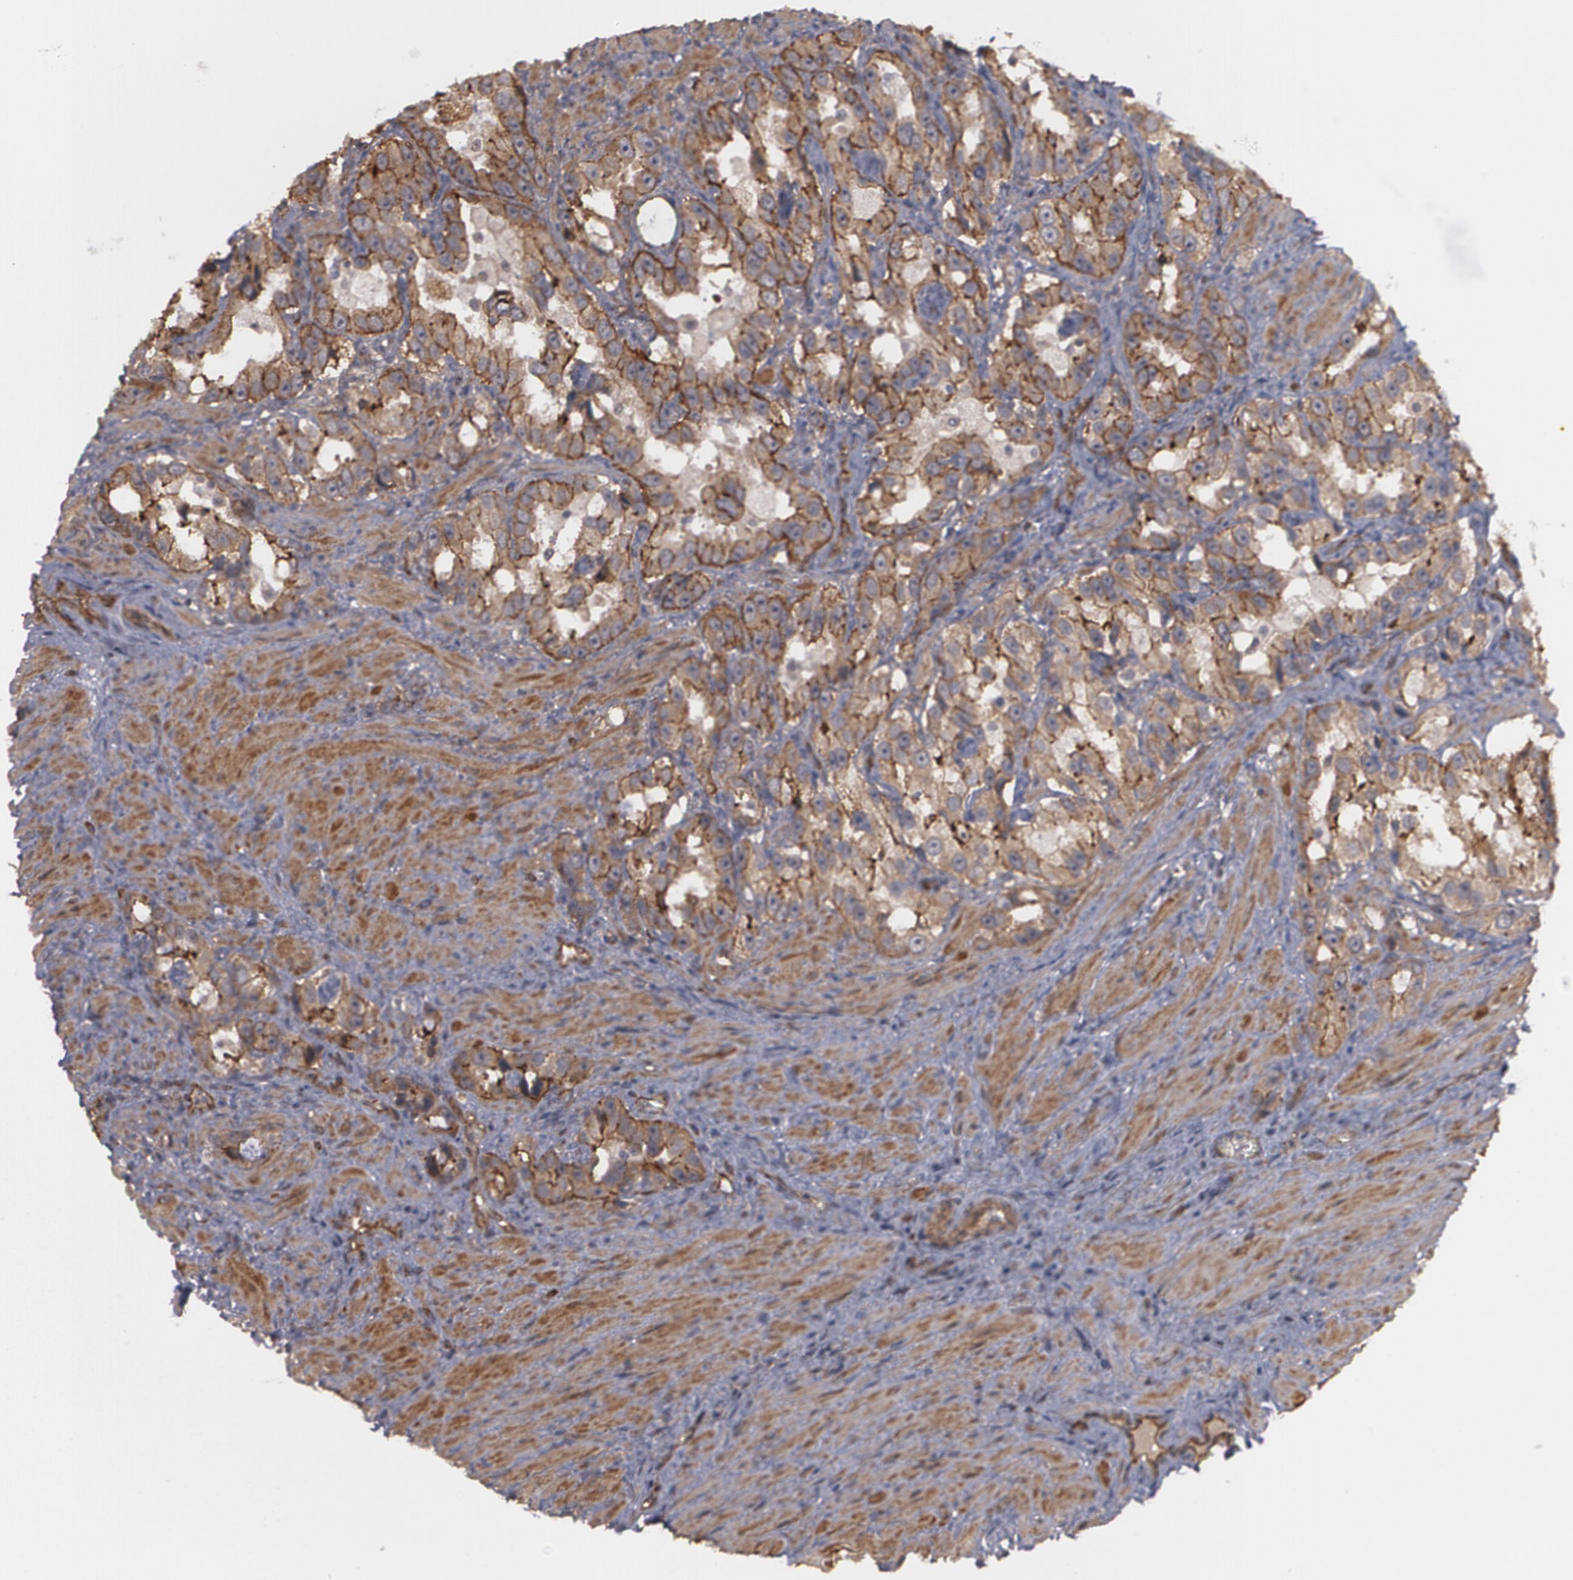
{"staining": {"intensity": "moderate", "quantity": ">75%", "location": "cytoplasmic/membranous"}, "tissue": "prostate cancer", "cell_type": "Tumor cells", "image_type": "cancer", "snomed": [{"axis": "morphology", "description": "Adenocarcinoma, High grade"}, {"axis": "topography", "description": "Prostate"}], "caption": "Brown immunohistochemical staining in human prostate adenocarcinoma (high-grade) demonstrates moderate cytoplasmic/membranous staining in about >75% of tumor cells.", "gene": "TJP1", "patient": {"sex": "male", "age": 63}}